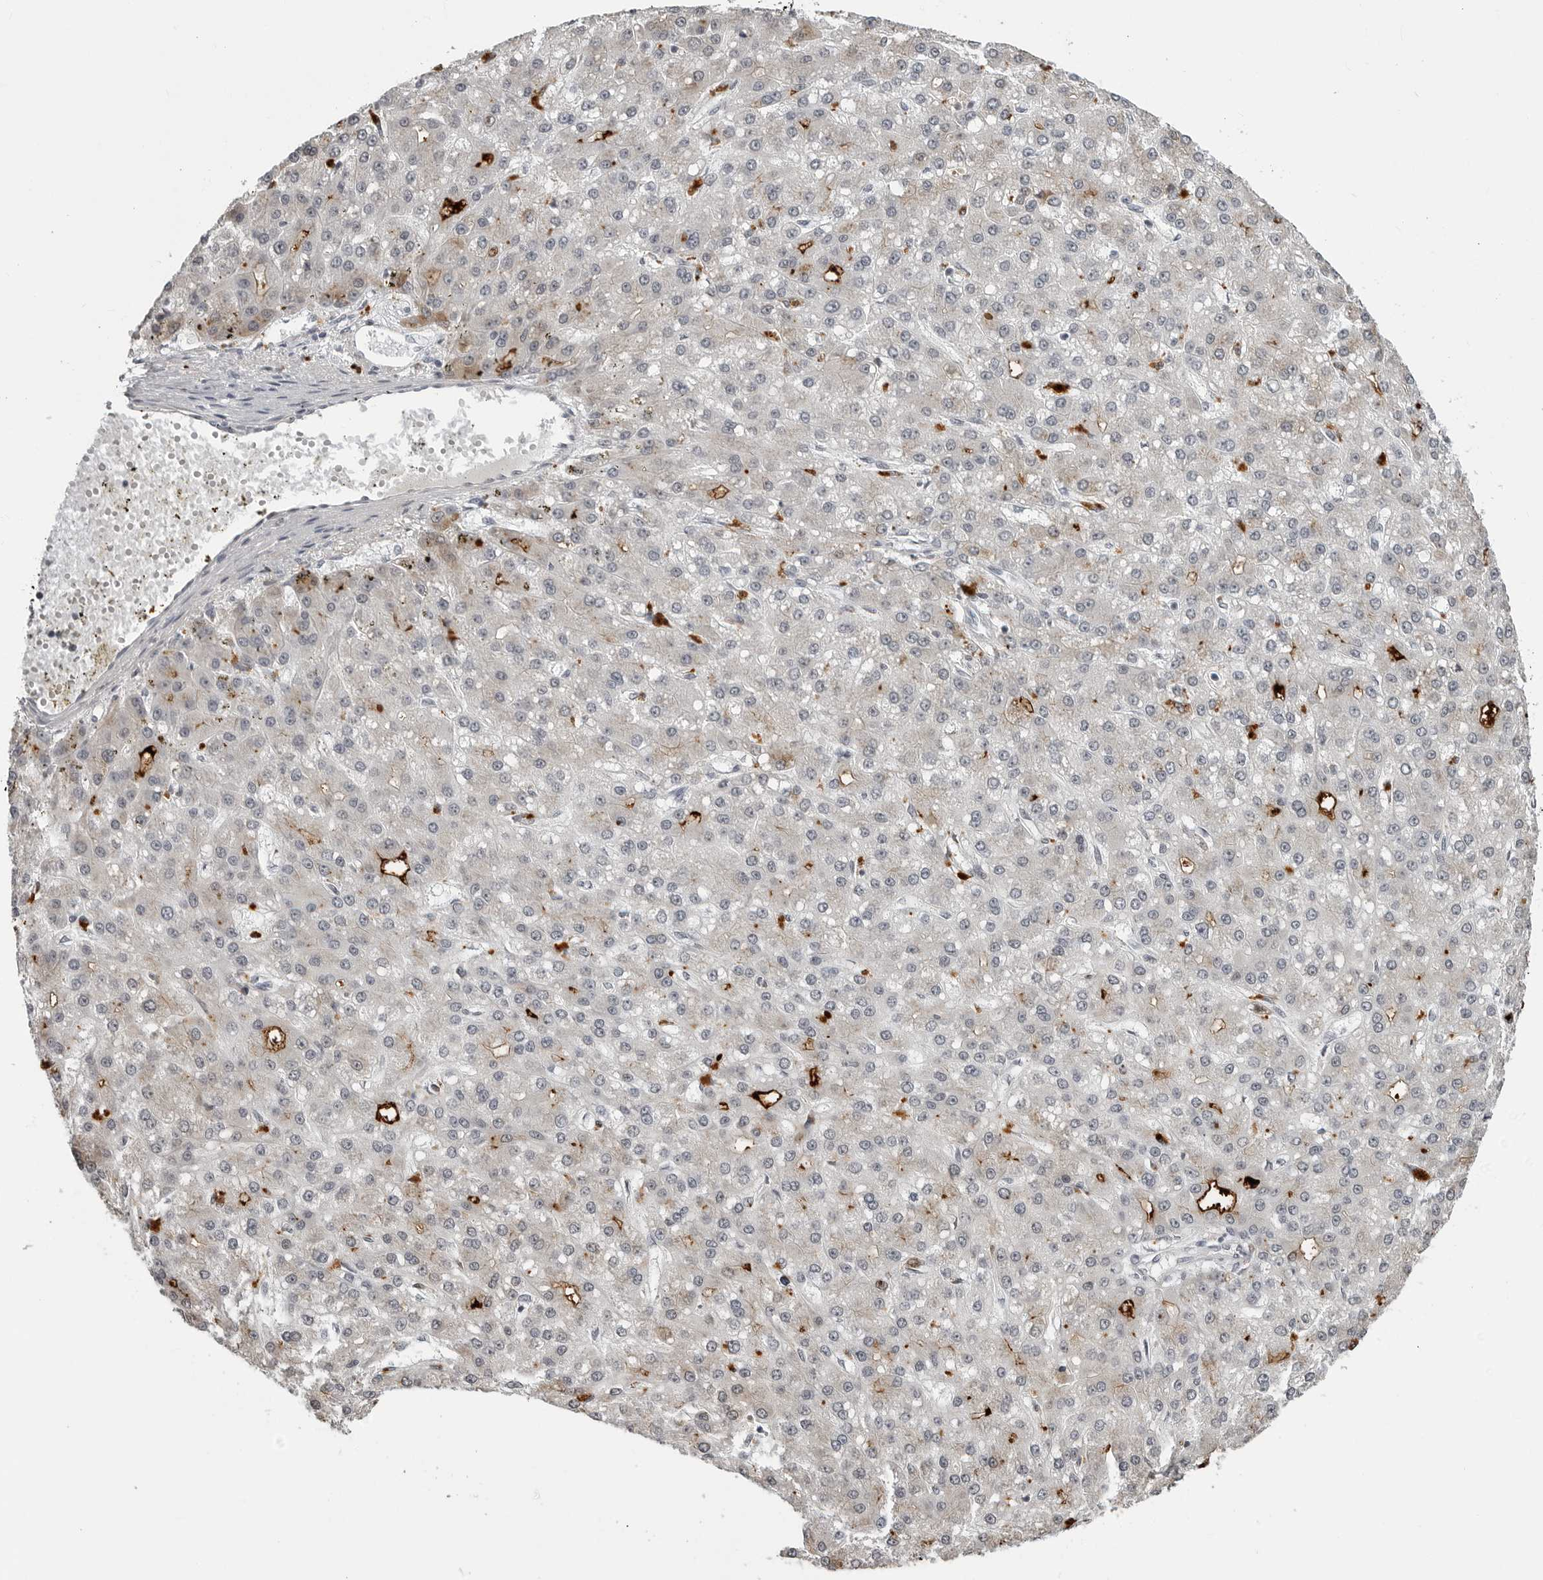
{"staining": {"intensity": "negative", "quantity": "none", "location": "none"}, "tissue": "liver cancer", "cell_type": "Tumor cells", "image_type": "cancer", "snomed": [{"axis": "morphology", "description": "Carcinoma, Hepatocellular, NOS"}, {"axis": "topography", "description": "Liver"}], "caption": "This micrograph is of liver hepatocellular carcinoma stained with immunohistochemistry (IHC) to label a protein in brown with the nuclei are counter-stained blue. There is no expression in tumor cells.", "gene": "CXCR5", "patient": {"sex": "male", "age": 67}}